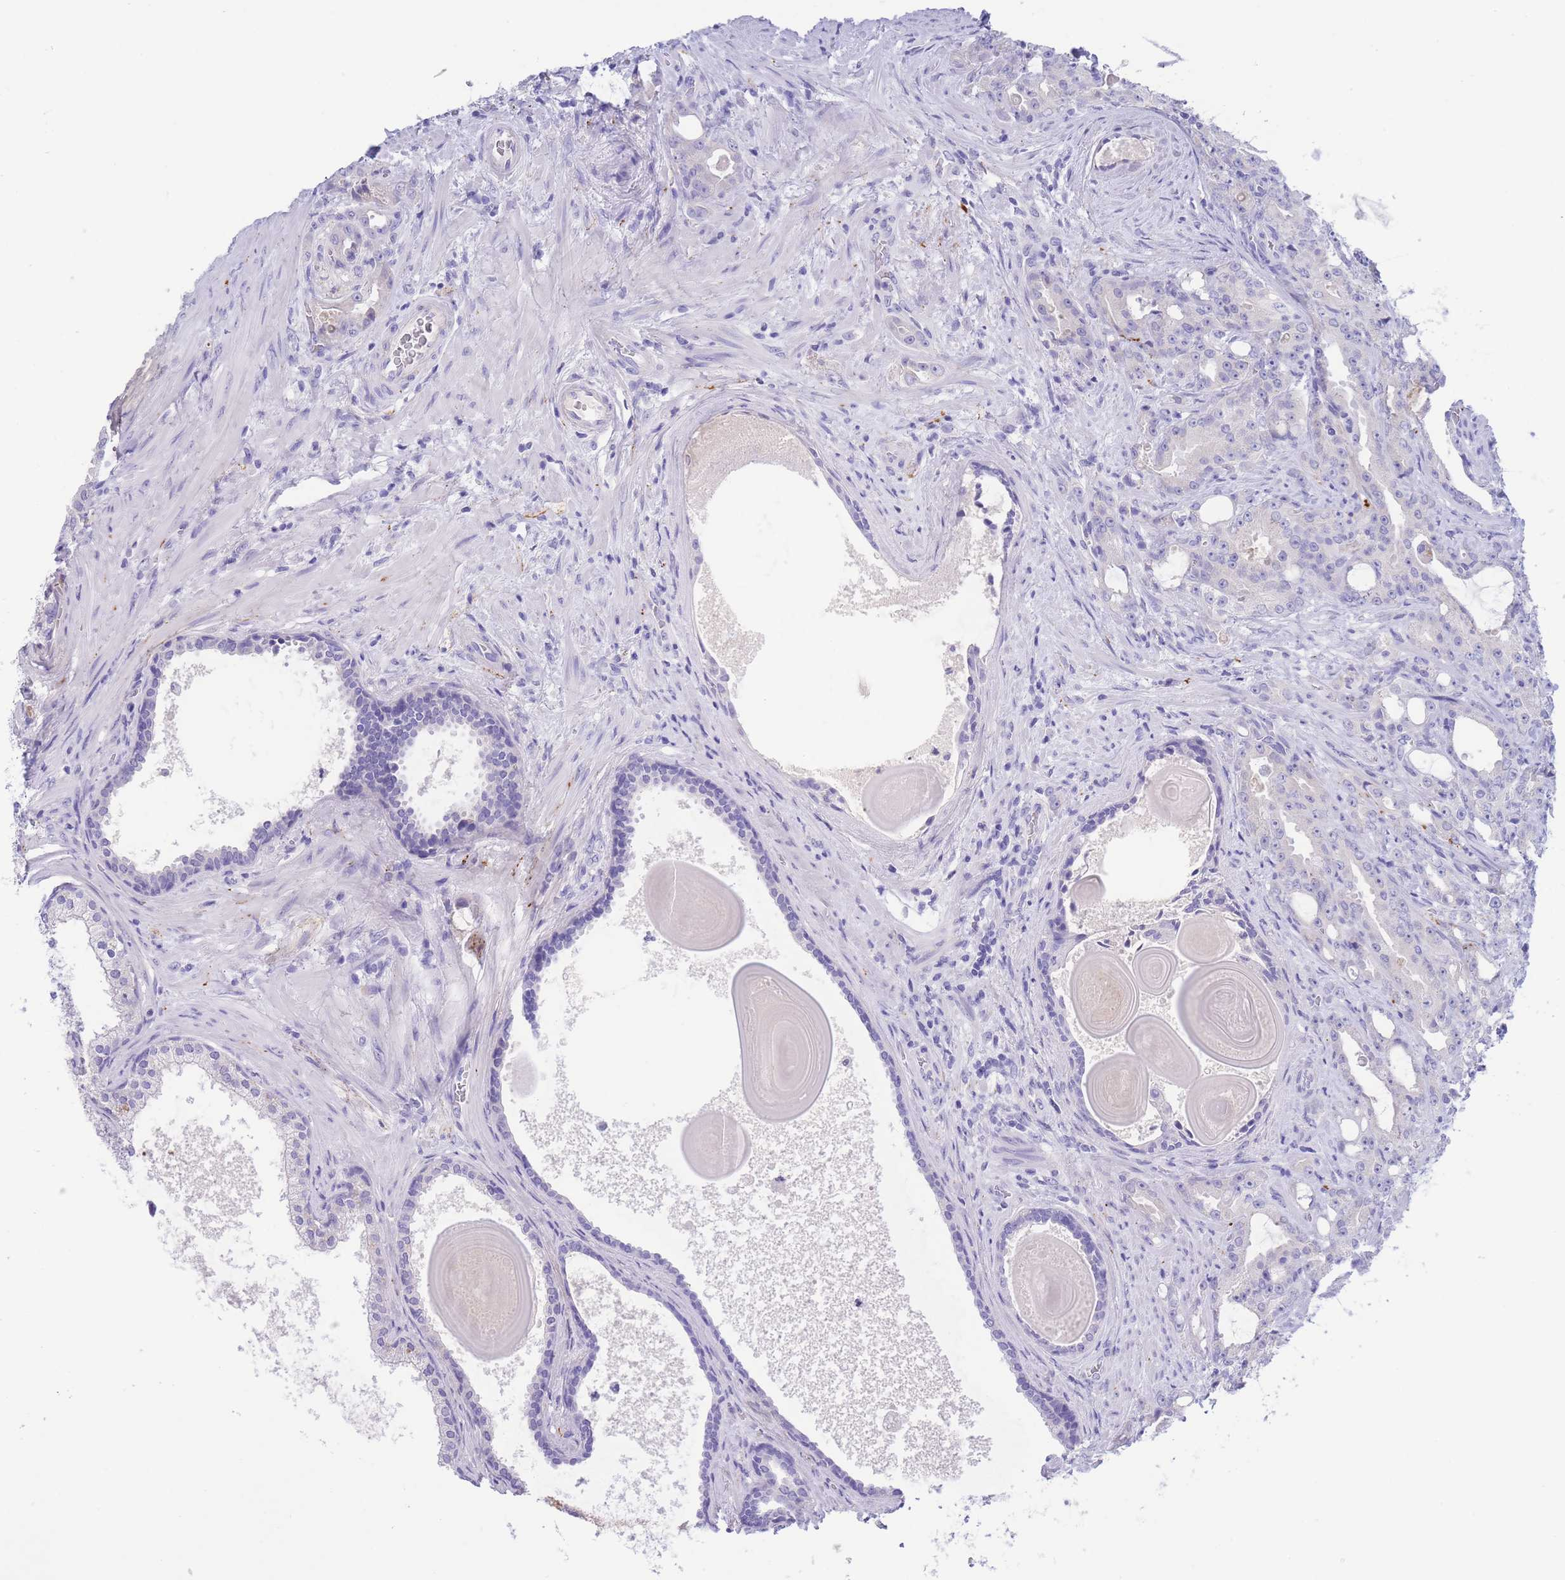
{"staining": {"intensity": "negative", "quantity": "none", "location": "none"}, "tissue": "prostate cancer", "cell_type": "Tumor cells", "image_type": "cancer", "snomed": [{"axis": "morphology", "description": "Adenocarcinoma, High grade"}, {"axis": "topography", "description": "Prostate"}], "caption": "DAB (3,3'-diaminobenzidine) immunohistochemical staining of adenocarcinoma (high-grade) (prostate) reveals no significant positivity in tumor cells.", "gene": "PCDHB3", "patient": {"sex": "male", "age": 69}}